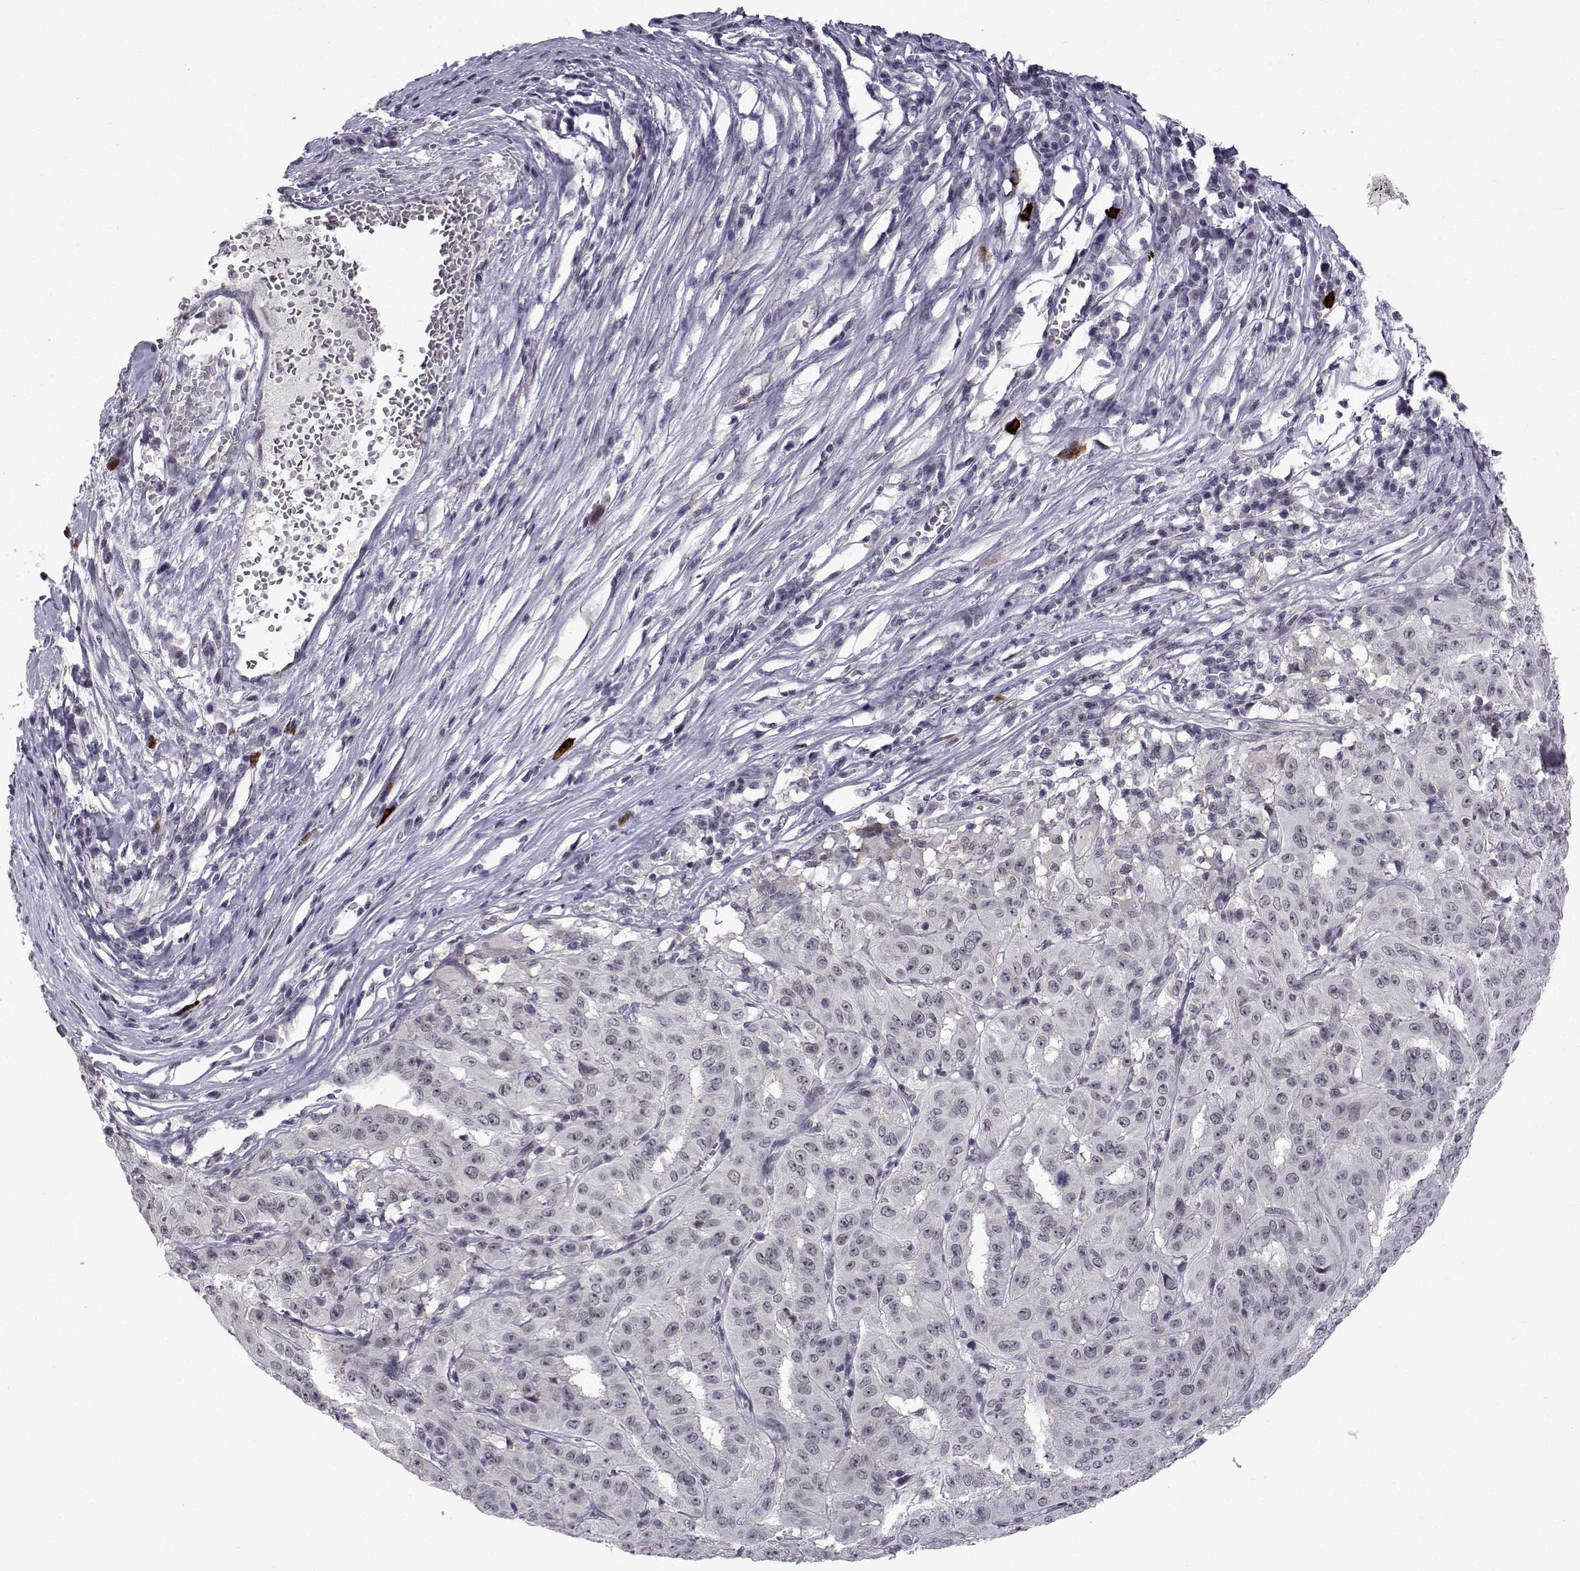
{"staining": {"intensity": "negative", "quantity": "none", "location": "none"}, "tissue": "pancreatic cancer", "cell_type": "Tumor cells", "image_type": "cancer", "snomed": [{"axis": "morphology", "description": "Adenocarcinoma, NOS"}, {"axis": "topography", "description": "Pancreas"}], "caption": "An immunohistochemistry photomicrograph of pancreatic adenocarcinoma is shown. There is no staining in tumor cells of pancreatic adenocarcinoma.", "gene": "RBM24", "patient": {"sex": "male", "age": 63}}